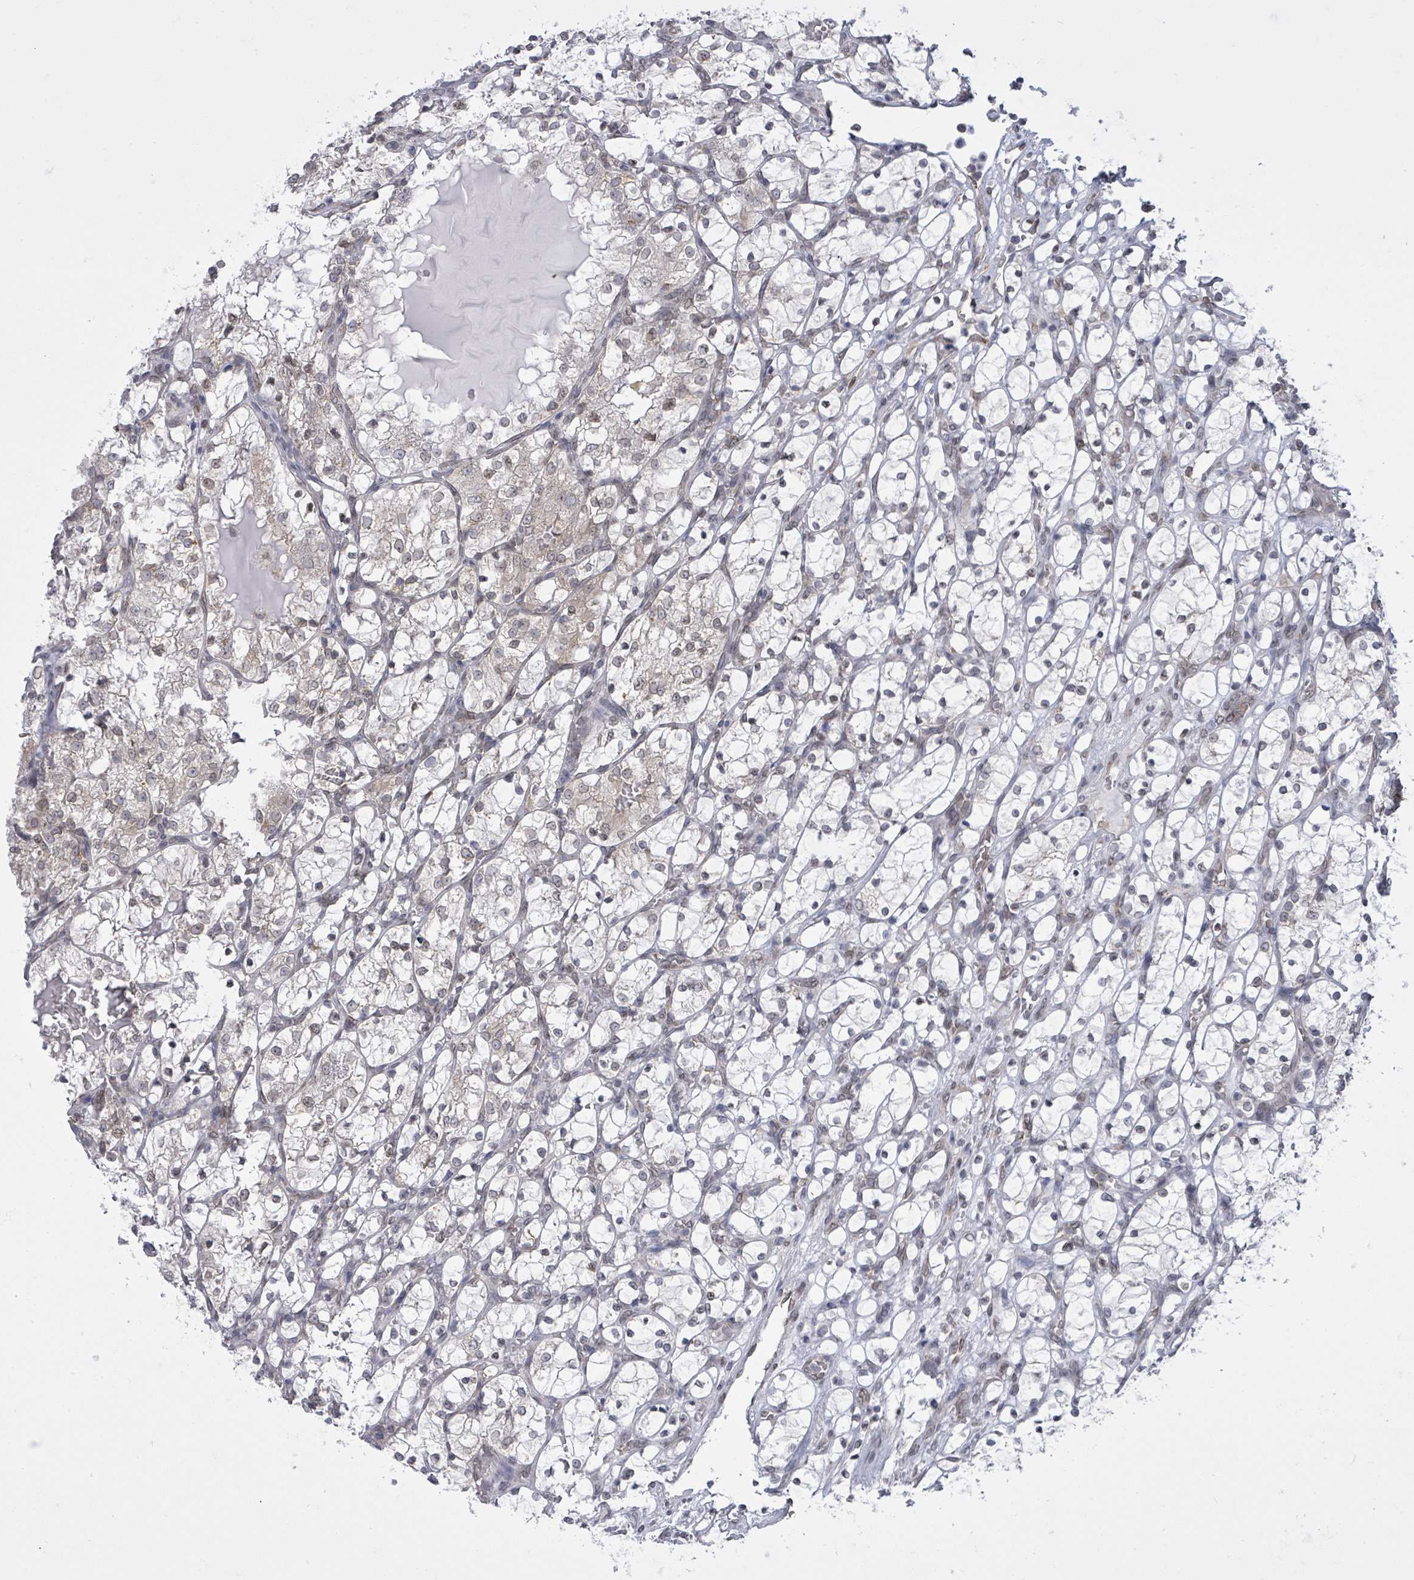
{"staining": {"intensity": "negative", "quantity": "none", "location": "none"}, "tissue": "renal cancer", "cell_type": "Tumor cells", "image_type": "cancer", "snomed": [{"axis": "morphology", "description": "Adenocarcinoma, NOS"}, {"axis": "topography", "description": "Kidney"}], "caption": "Renal cancer (adenocarcinoma) stained for a protein using IHC exhibits no staining tumor cells.", "gene": "ARFGAP1", "patient": {"sex": "female", "age": 69}}